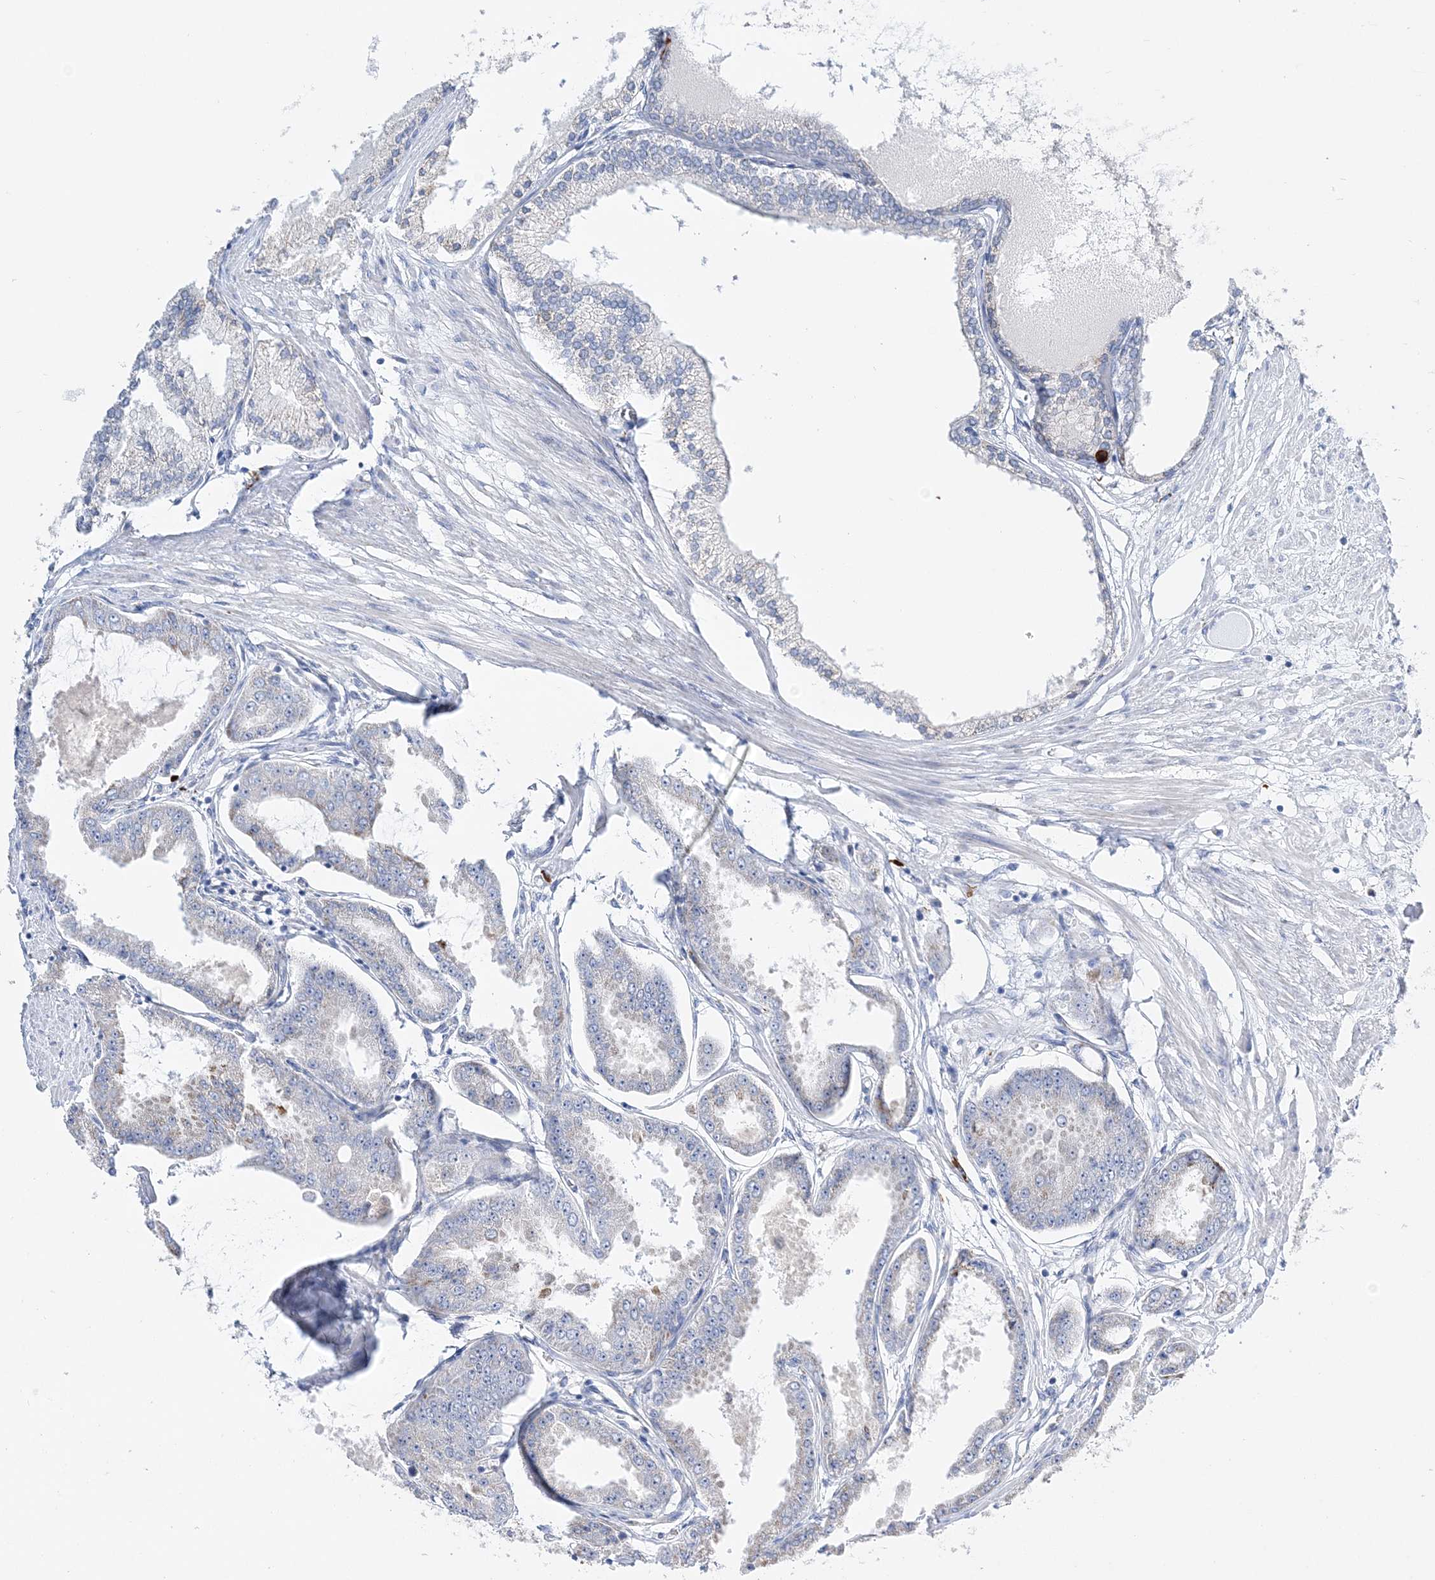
{"staining": {"intensity": "moderate", "quantity": "25%-75%", "location": "cytoplasmic/membranous"}, "tissue": "prostate cancer", "cell_type": "Tumor cells", "image_type": "cancer", "snomed": [{"axis": "morphology", "description": "Adenocarcinoma, Low grade"}, {"axis": "topography", "description": "Prostate"}], "caption": "A photomicrograph showing moderate cytoplasmic/membranous positivity in approximately 25%-75% of tumor cells in prostate low-grade adenocarcinoma, as visualized by brown immunohistochemical staining.", "gene": "TSPYL6", "patient": {"sex": "male", "age": 63}}